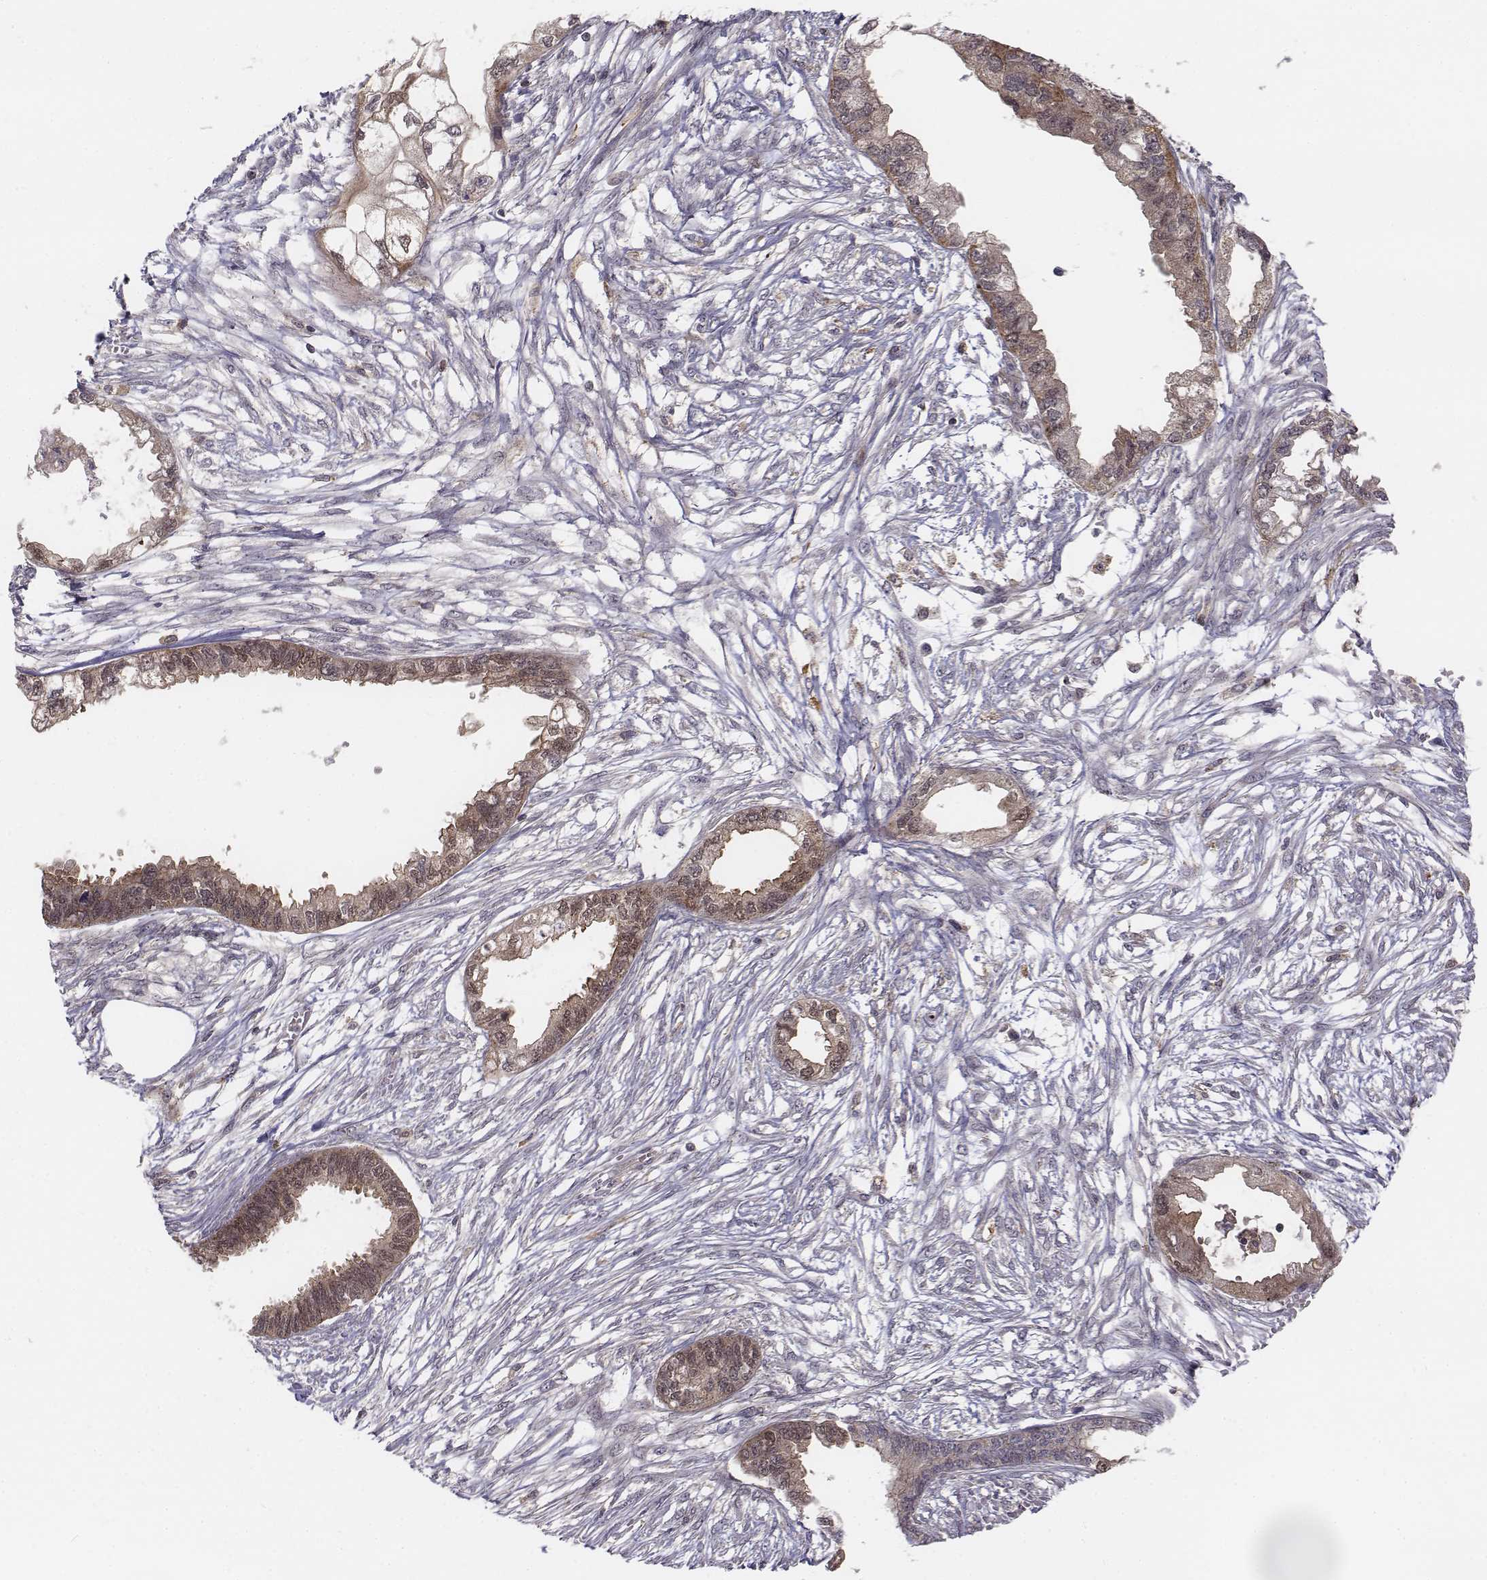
{"staining": {"intensity": "weak", "quantity": ">75%", "location": "cytoplasmic/membranous,nuclear"}, "tissue": "endometrial cancer", "cell_type": "Tumor cells", "image_type": "cancer", "snomed": [{"axis": "morphology", "description": "Adenocarcinoma, NOS"}, {"axis": "morphology", "description": "Adenocarcinoma, metastatic, NOS"}, {"axis": "topography", "description": "Adipose tissue"}, {"axis": "topography", "description": "Endometrium"}], "caption": "High-magnification brightfield microscopy of endometrial metastatic adenocarcinoma stained with DAB (3,3'-diaminobenzidine) (brown) and counterstained with hematoxylin (blue). tumor cells exhibit weak cytoplasmic/membranous and nuclear expression is seen in approximately>75% of cells.", "gene": "ZFYVE19", "patient": {"sex": "female", "age": 67}}